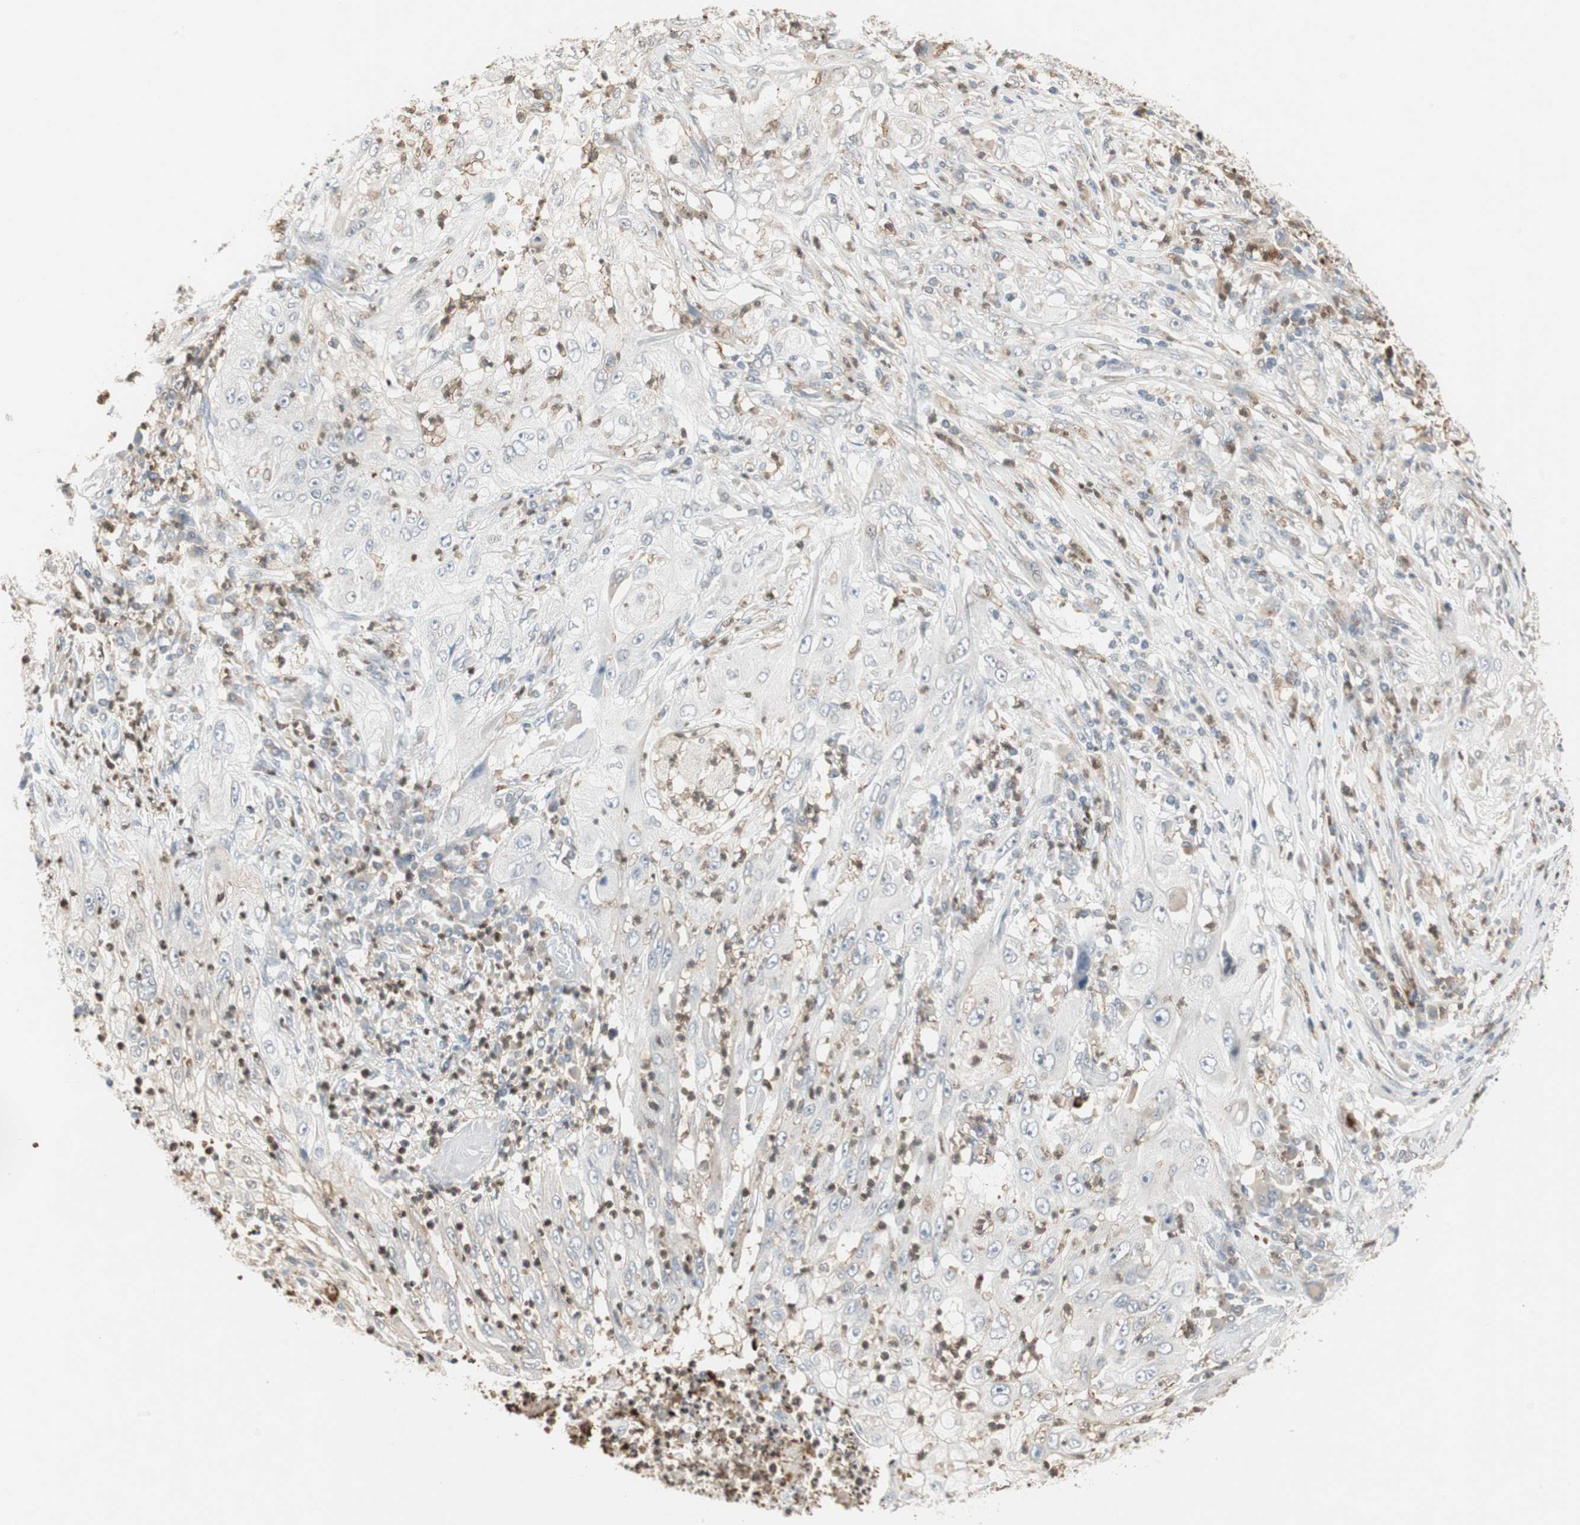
{"staining": {"intensity": "negative", "quantity": "none", "location": "none"}, "tissue": "lung cancer", "cell_type": "Tumor cells", "image_type": "cancer", "snomed": [{"axis": "morphology", "description": "Inflammation, NOS"}, {"axis": "morphology", "description": "Squamous cell carcinoma, NOS"}, {"axis": "topography", "description": "Lymph node"}, {"axis": "topography", "description": "Soft tissue"}, {"axis": "topography", "description": "Lung"}], "caption": "Tumor cells are negative for brown protein staining in lung cancer (squamous cell carcinoma).", "gene": "SNX4", "patient": {"sex": "male", "age": 66}}